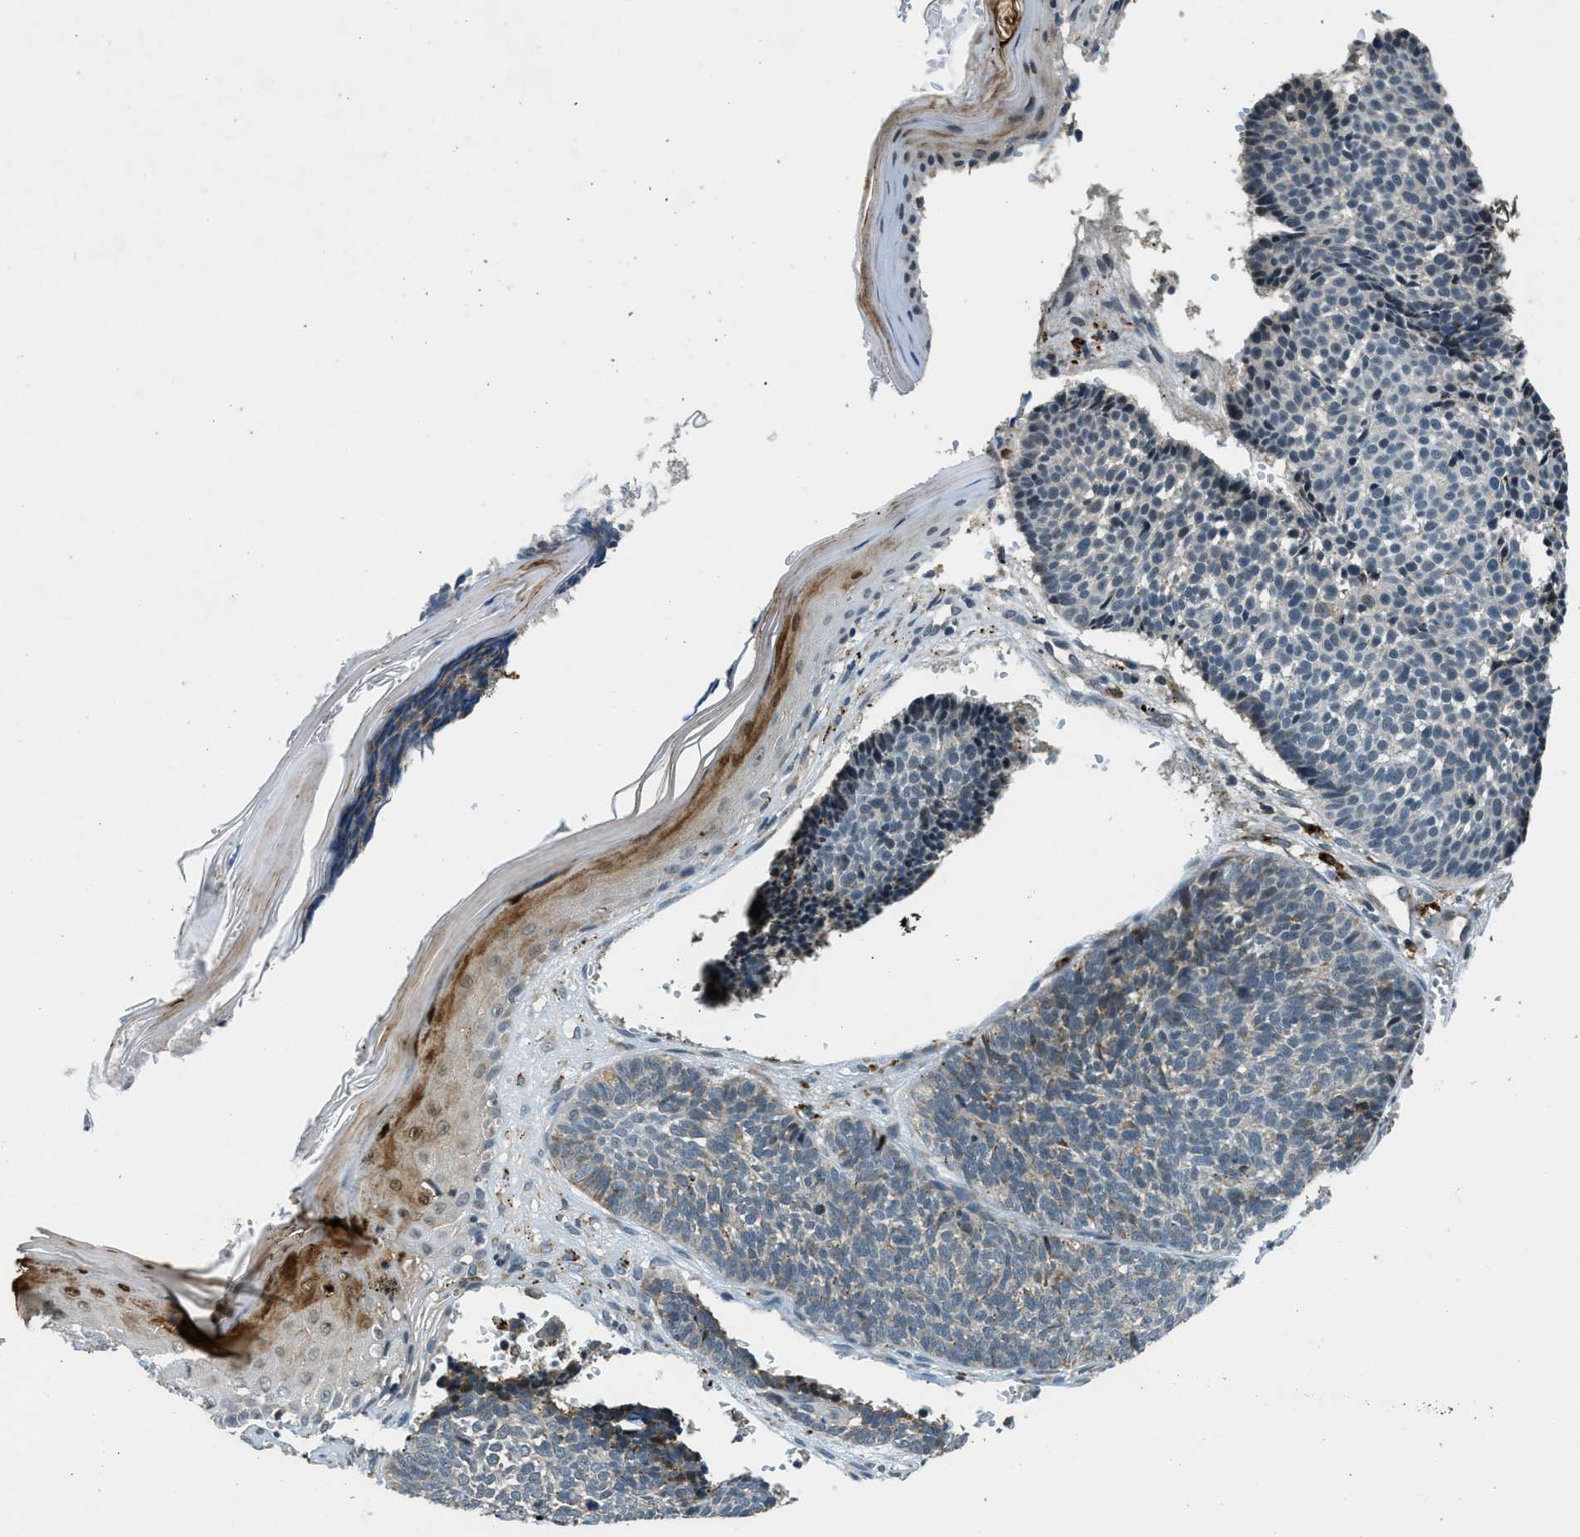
{"staining": {"intensity": "moderate", "quantity": "<25%", "location": "cytoplasmic/membranous"}, "tissue": "skin cancer", "cell_type": "Tumor cells", "image_type": "cancer", "snomed": [{"axis": "morphology", "description": "Basal cell carcinoma"}, {"axis": "topography", "description": "Skin"}], "caption": "Brown immunohistochemical staining in human skin cancer reveals moderate cytoplasmic/membranous staining in approximately <25% of tumor cells. Immunohistochemistry (ihc) stains the protein of interest in brown and the nuclei are stained blue.", "gene": "HERC2", "patient": {"sex": "male", "age": 84}}